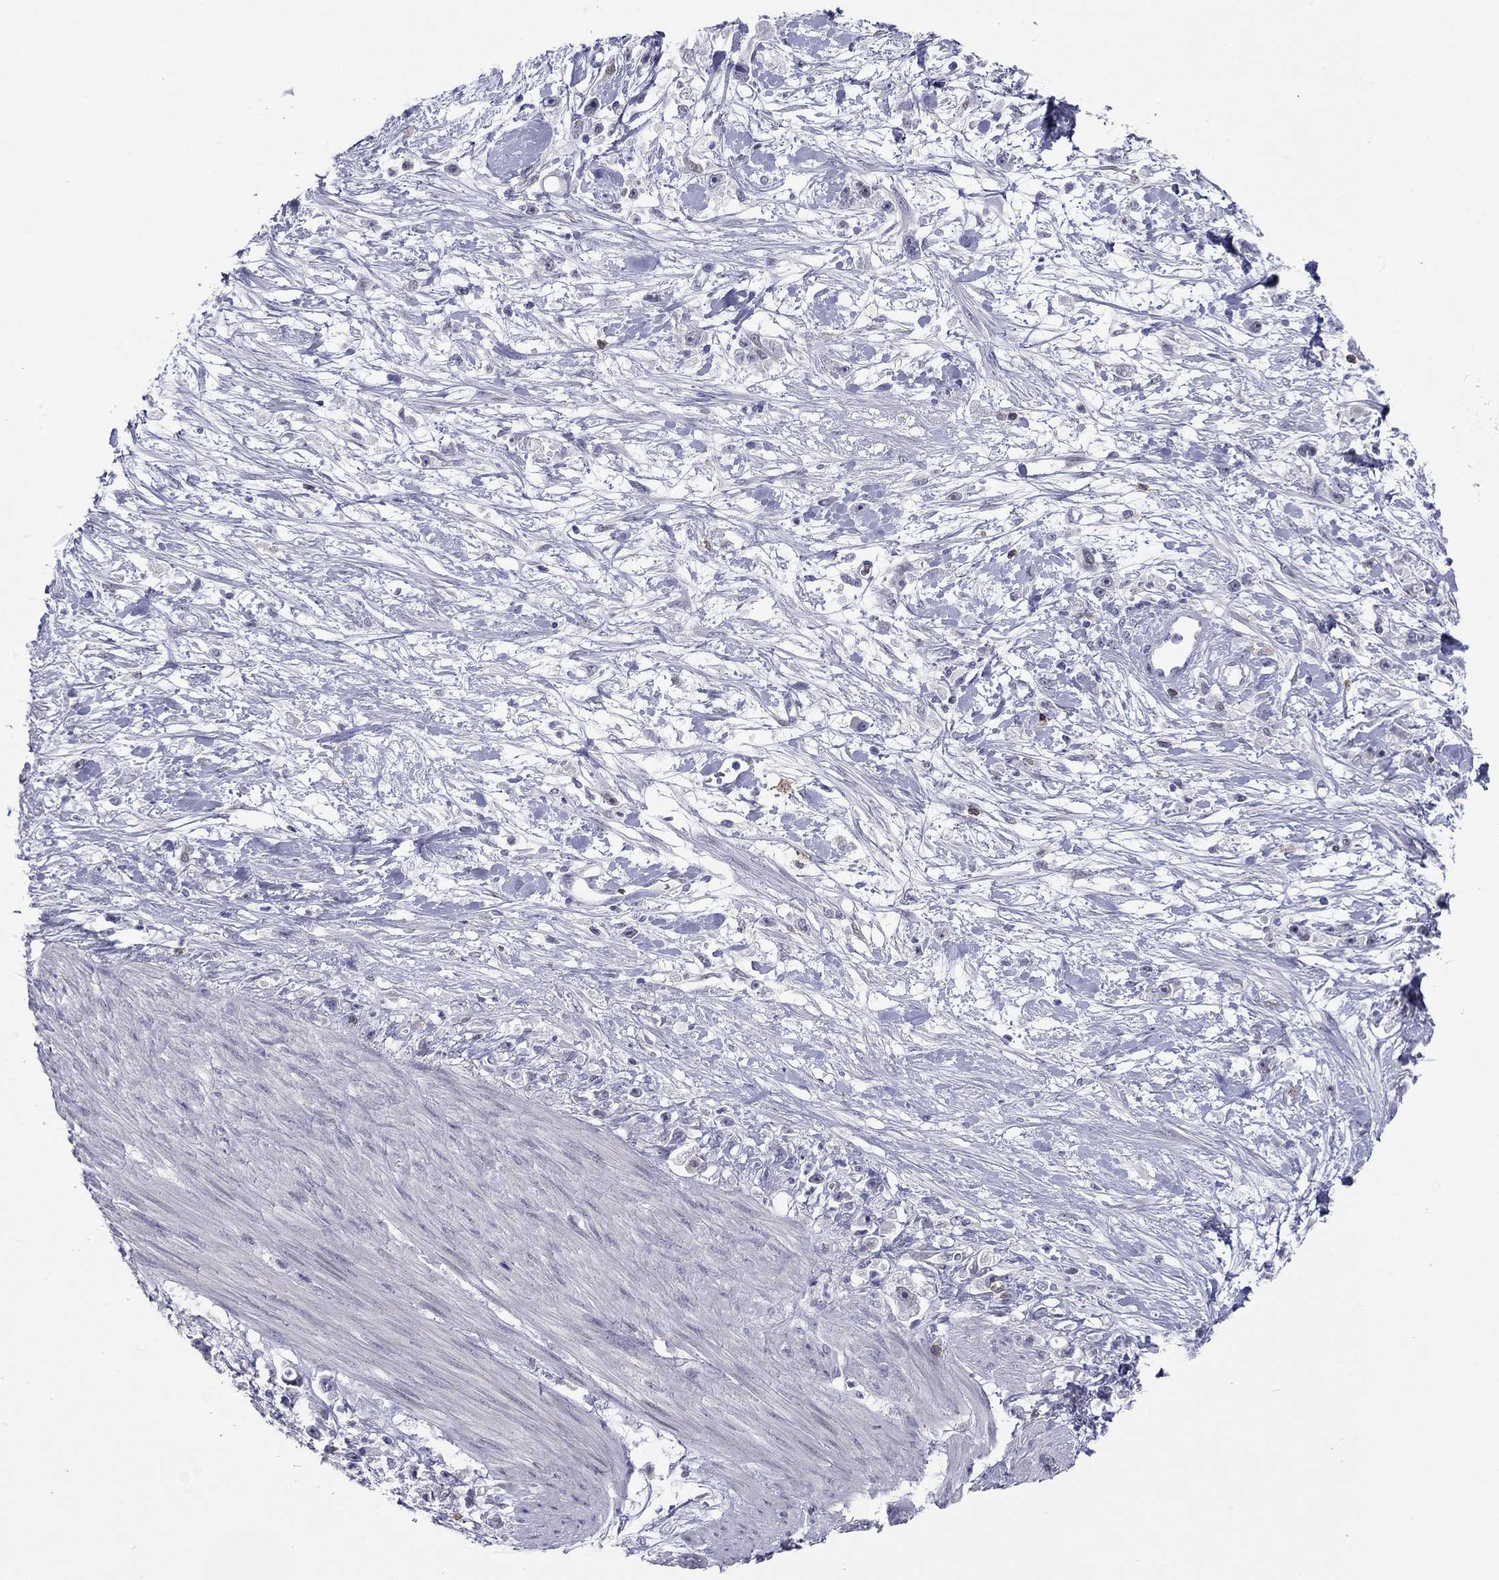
{"staining": {"intensity": "negative", "quantity": "none", "location": "none"}, "tissue": "stomach cancer", "cell_type": "Tumor cells", "image_type": "cancer", "snomed": [{"axis": "morphology", "description": "Adenocarcinoma, NOS"}, {"axis": "topography", "description": "Stomach"}], "caption": "Adenocarcinoma (stomach) stained for a protein using IHC demonstrates no staining tumor cells.", "gene": "ITGAE", "patient": {"sex": "female", "age": 59}}